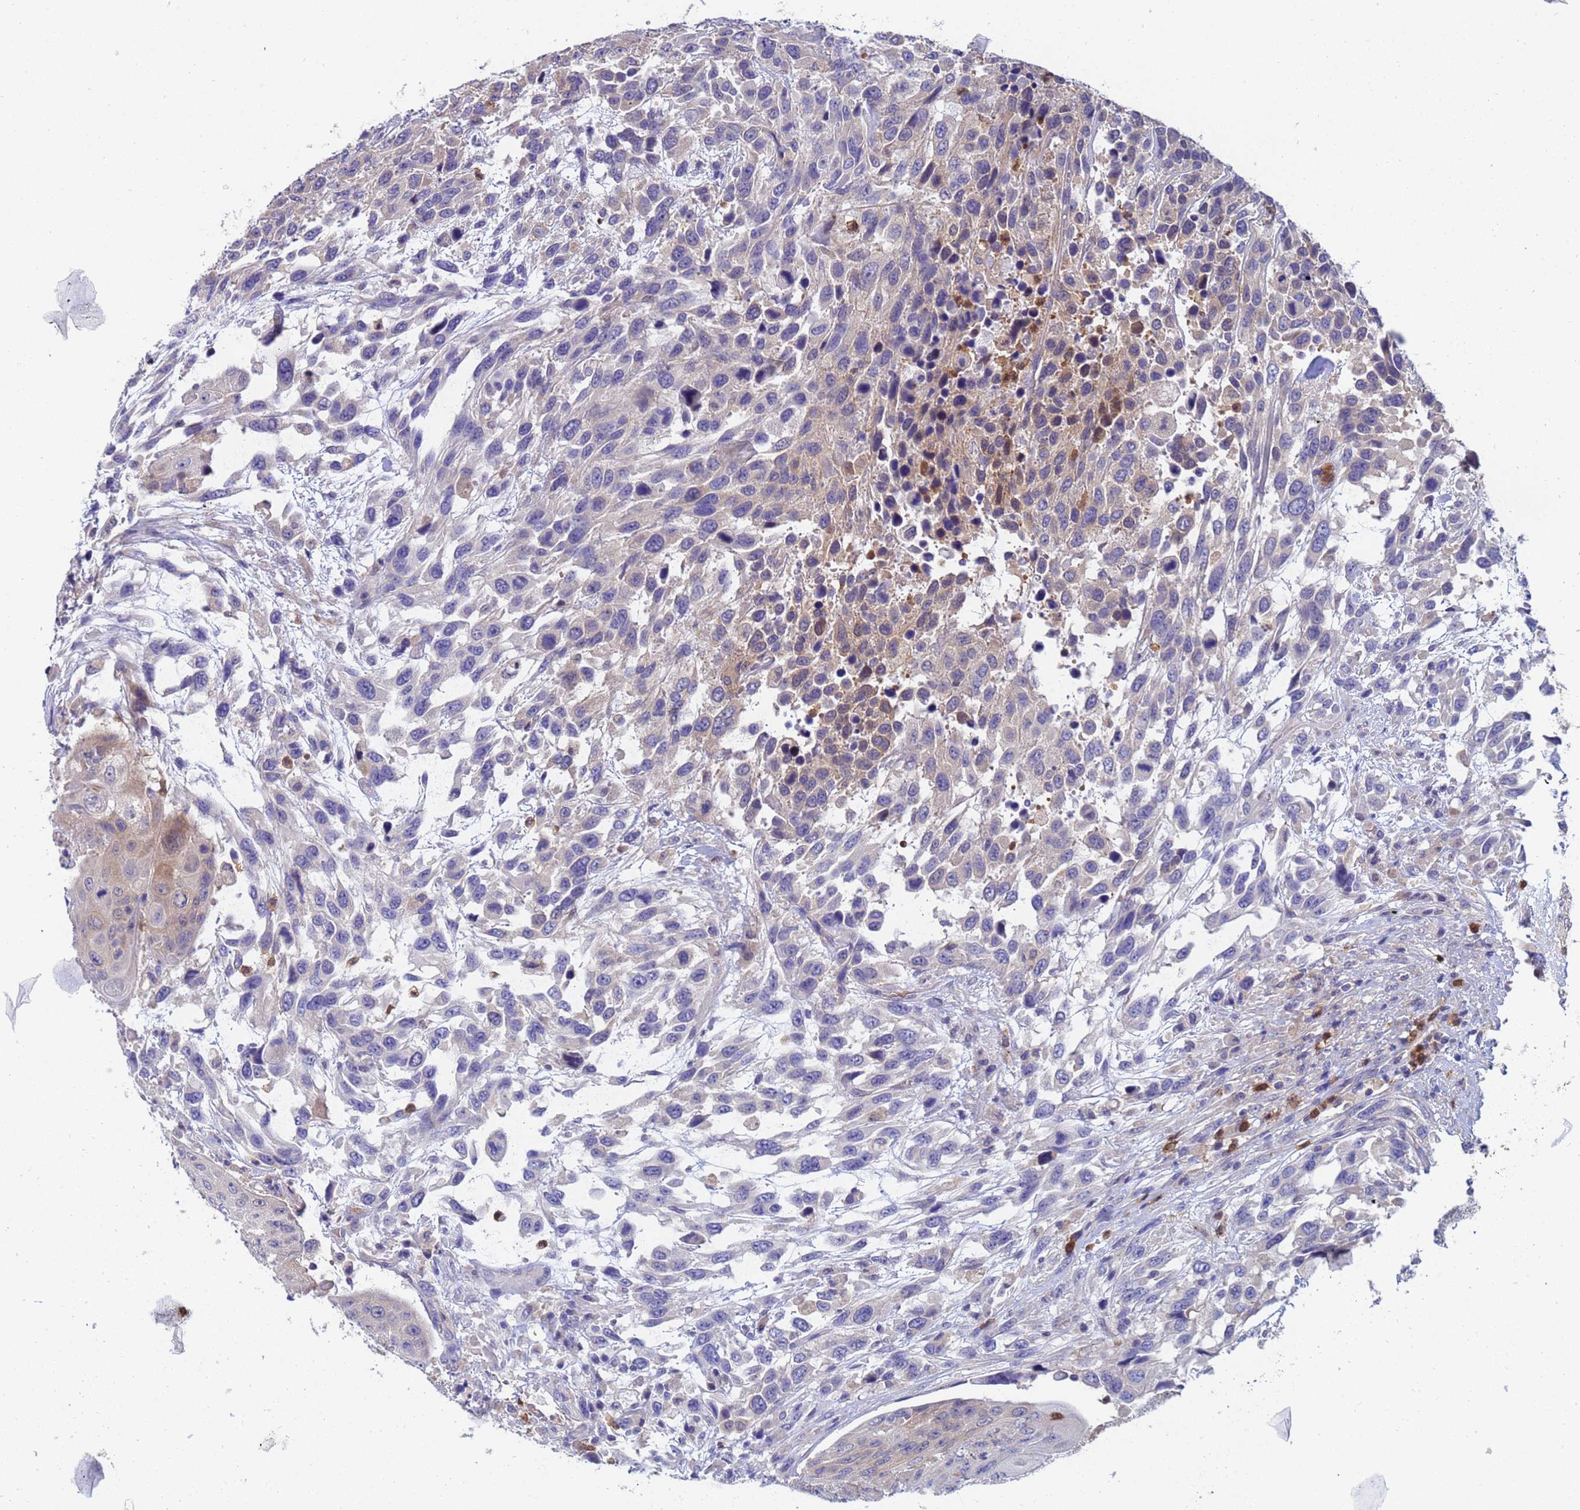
{"staining": {"intensity": "weak", "quantity": "<25%", "location": "cytoplasmic/membranous"}, "tissue": "urothelial cancer", "cell_type": "Tumor cells", "image_type": "cancer", "snomed": [{"axis": "morphology", "description": "Urothelial carcinoma, High grade"}, {"axis": "topography", "description": "Urinary bladder"}], "caption": "IHC of urothelial cancer demonstrates no expression in tumor cells.", "gene": "TTLL11", "patient": {"sex": "female", "age": 70}}